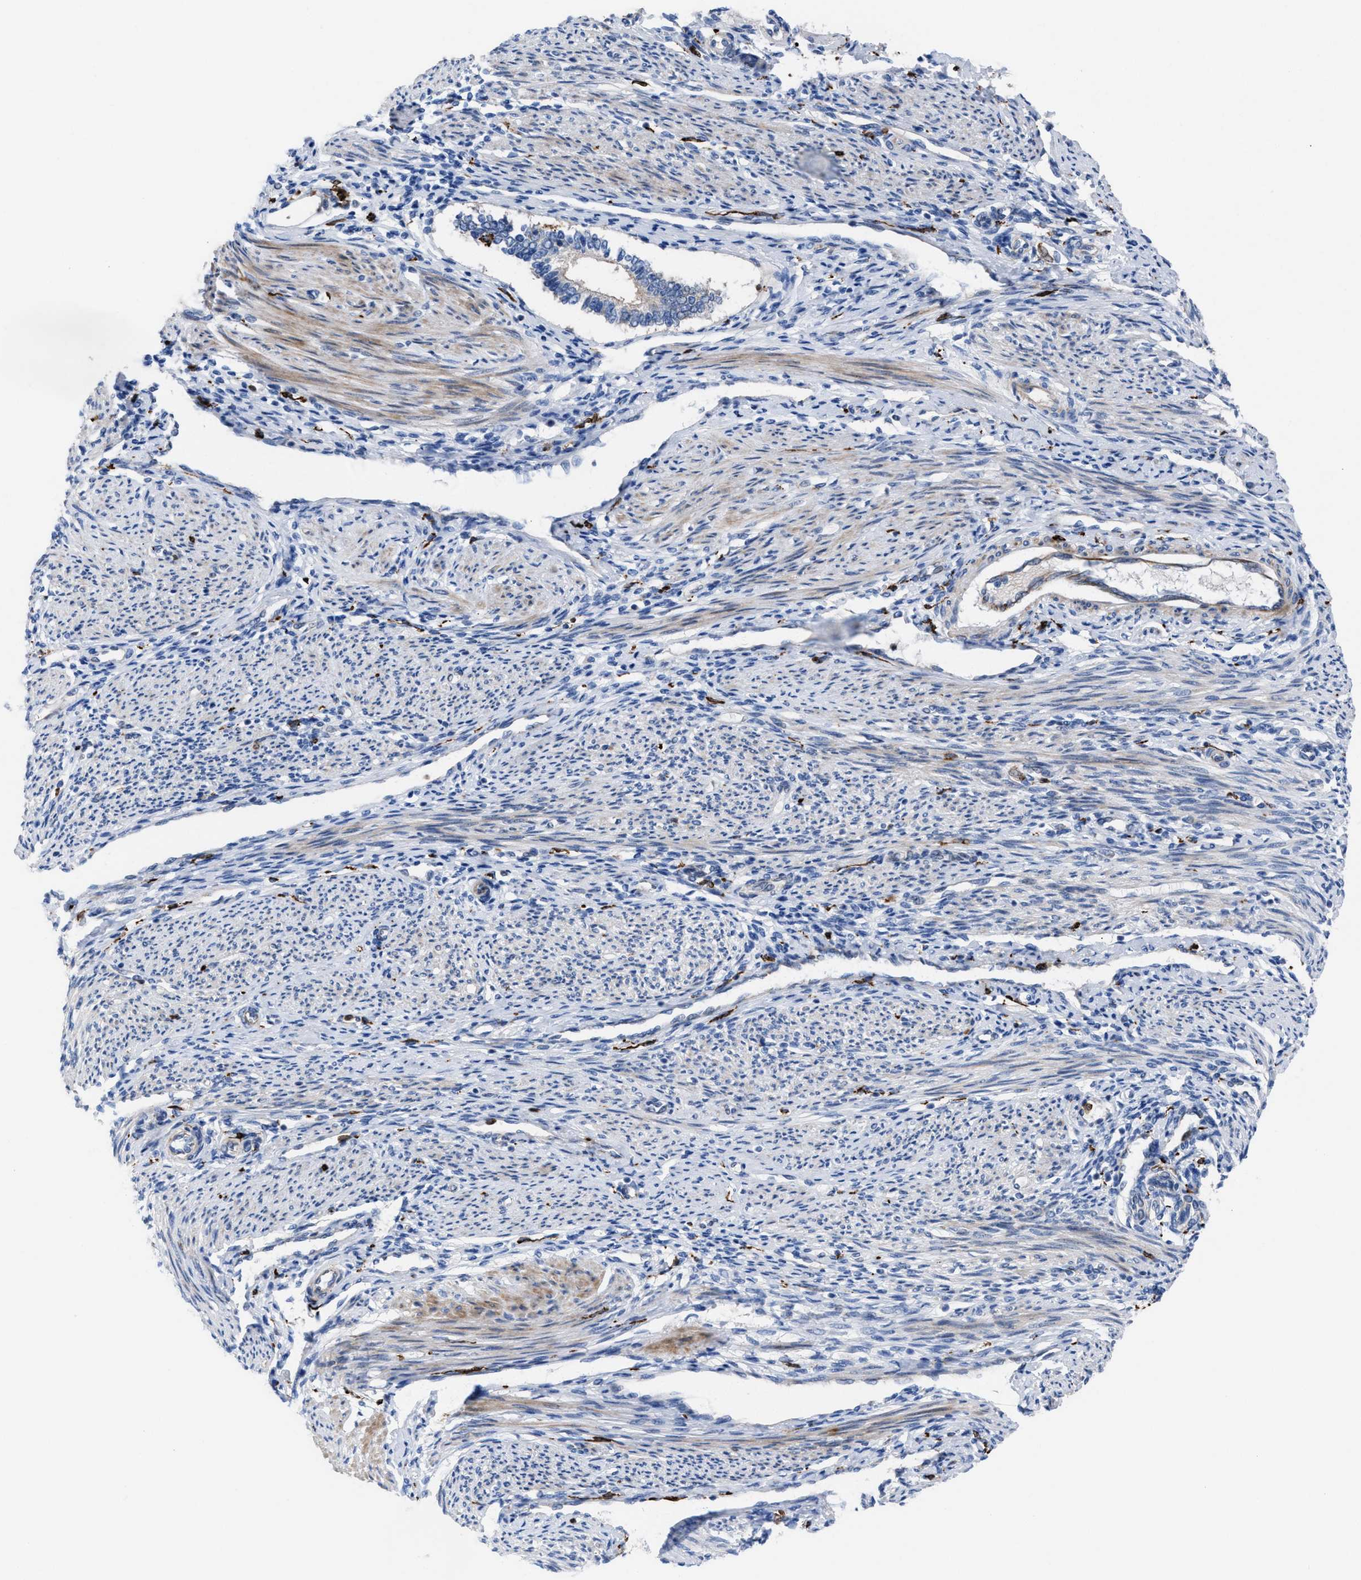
{"staining": {"intensity": "negative", "quantity": "none", "location": "none"}, "tissue": "endometrium", "cell_type": "Cells in endometrial stroma", "image_type": "normal", "snomed": [{"axis": "morphology", "description": "Normal tissue, NOS"}, {"axis": "topography", "description": "Endometrium"}], "caption": "The IHC photomicrograph has no significant expression in cells in endometrial stroma of endometrium. Nuclei are stained in blue.", "gene": "SLC47A1", "patient": {"sex": "female", "age": 42}}